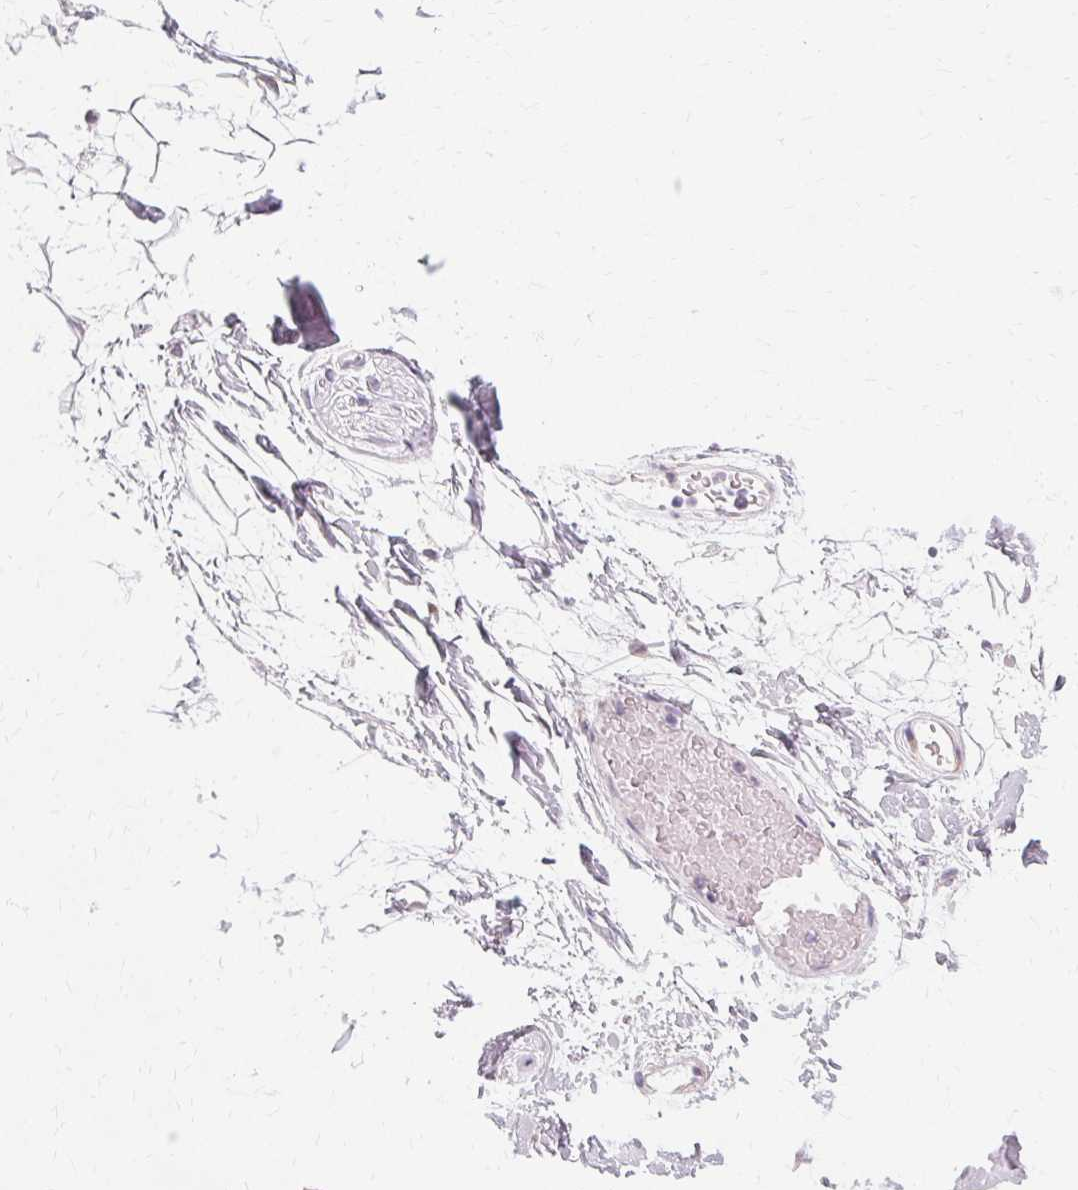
{"staining": {"intensity": "negative", "quantity": "none", "location": "none"}, "tissue": "adipose tissue", "cell_type": "Adipocytes", "image_type": "normal", "snomed": [{"axis": "morphology", "description": "Normal tissue, NOS"}, {"axis": "topography", "description": "Anal"}, {"axis": "topography", "description": "Peripheral nerve tissue"}], "caption": "This is an immunohistochemistry (IHC) image of unremarkable adipose tissue. There is no expression in adipocytes.", "gene": "FCRL3", "patient": {"sex": "male", "age": 78}}